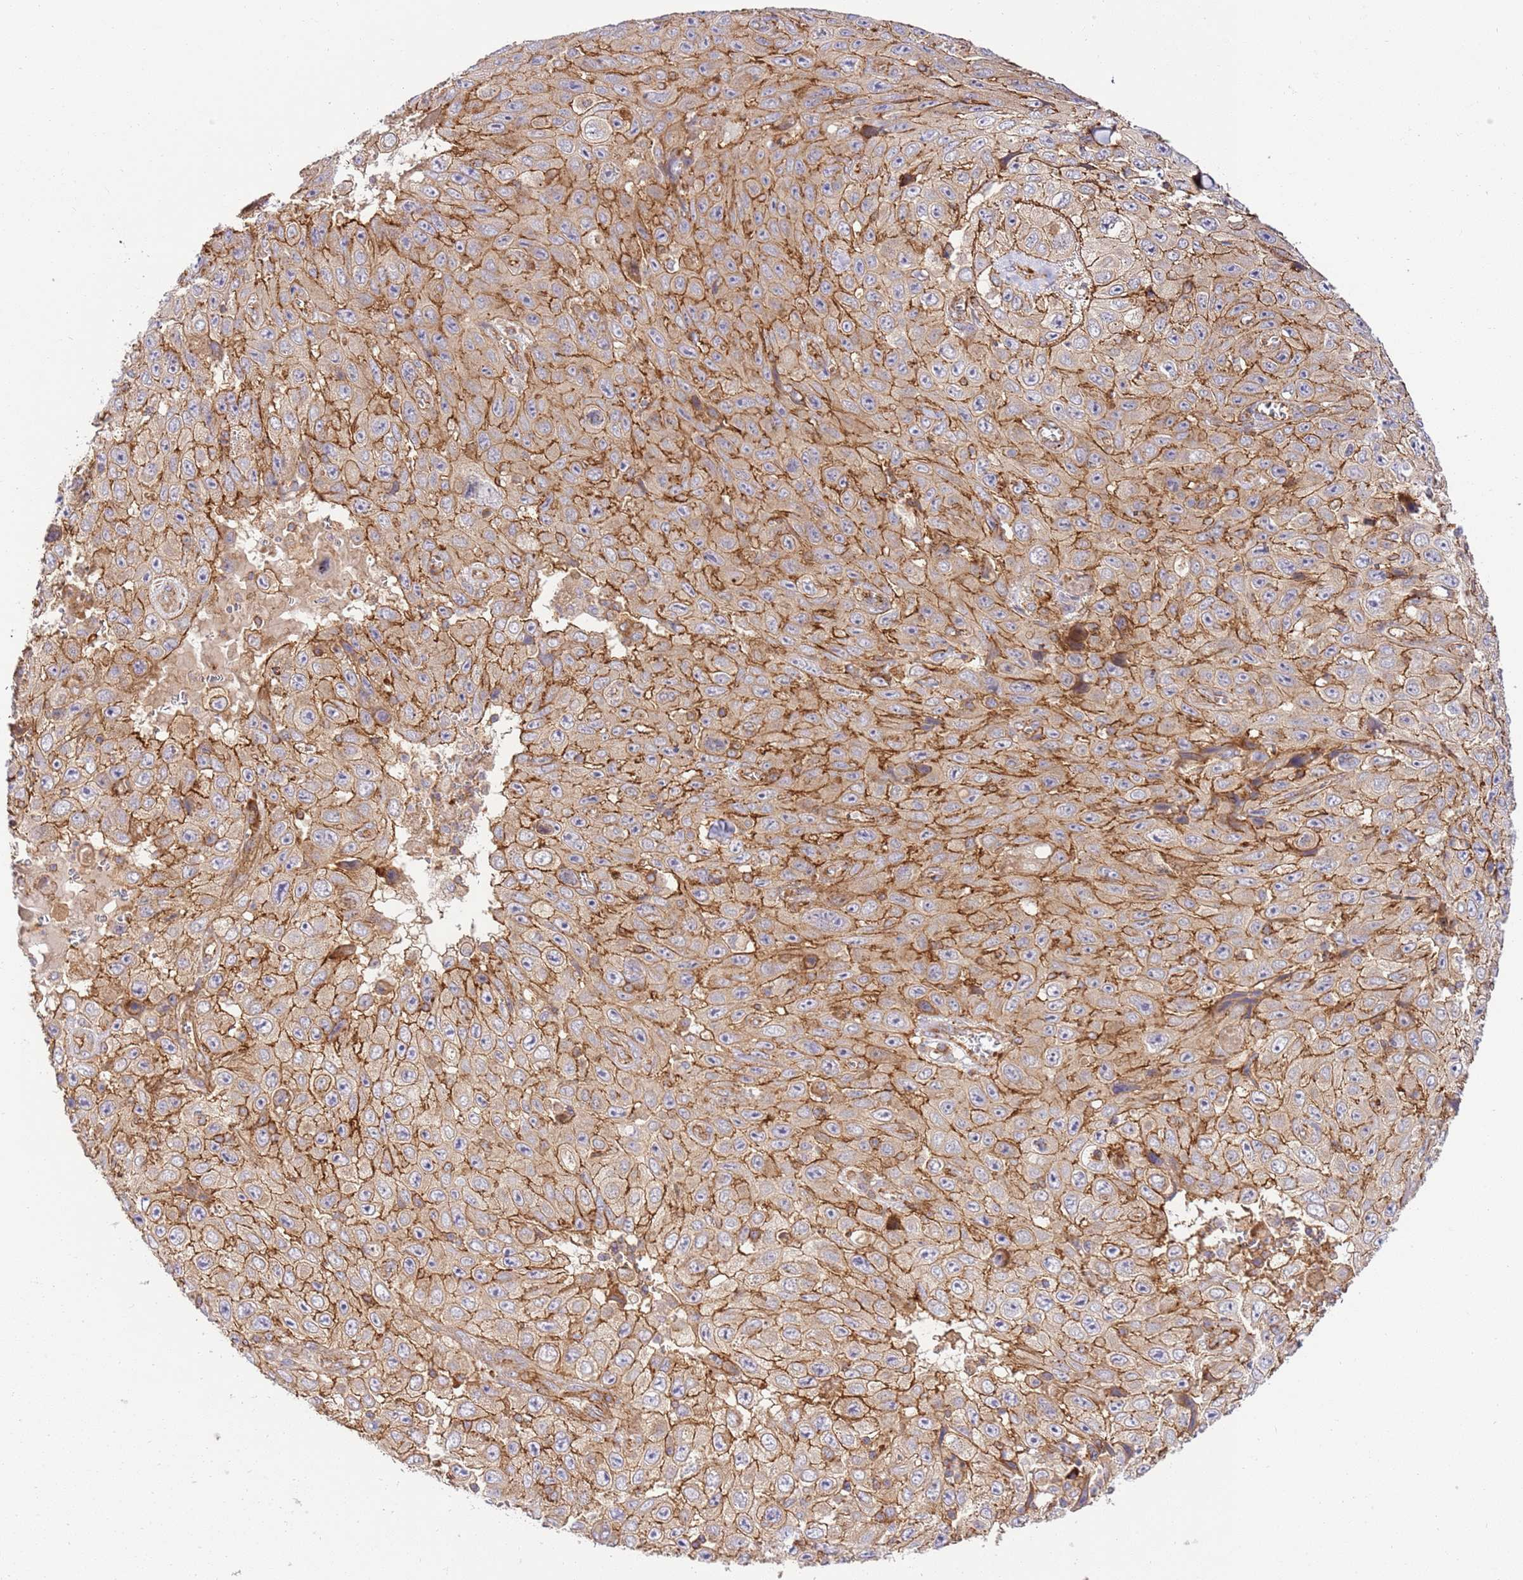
{"staining": {"intensity": "moderate", "quantity": ">75%", "location": "cytoplasmic/membranous"}, "tissue": "skin cancer", "cell_type": "Tumor cells", "image_type": "cancer", "snomed": [{"axis": "morphology", "description": "Squamous cell carcinoma, NOS"}, {"axis": "topography", "description": "Skin"}], "caption": "Immunohistochemistry (IHC) of skin squamous cell carcinoma shows medium levels of moderate cytoplasmic/membranous staining in approximately >75% of tumor cells.", "gene": "EFCAB8", "patient": {"sex": "male", "age": 82}}